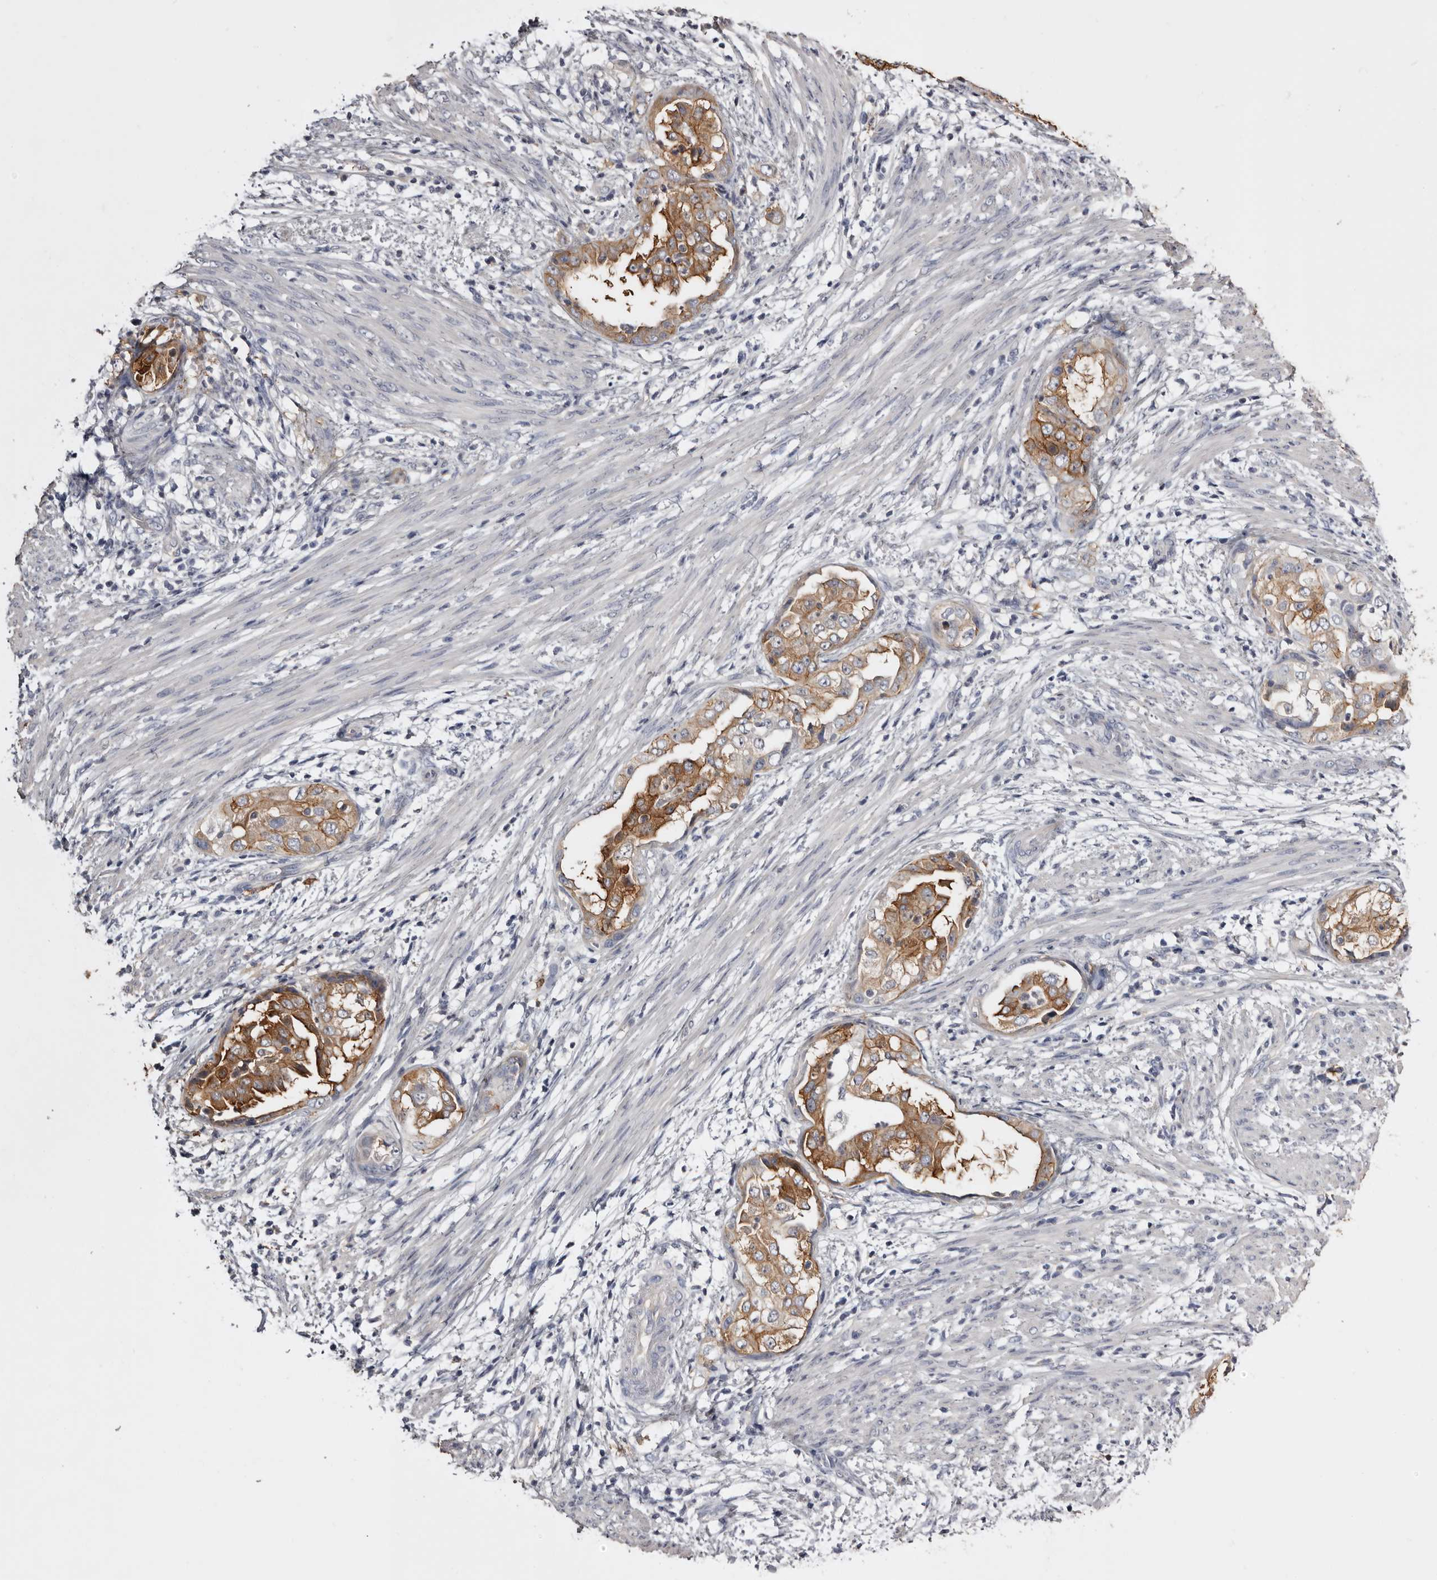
{"staining": {"intensity": "moderate", "quantity": ">75%", "location": "cytoplasmic/membranous"}, "tissue": "endometrial cancer", "cell_type": "Tumor cells", "image_type": "cancer", "snomed": [{"axis": "morphology", "description": "Adenocarcinoma, NOS"}, {"axis": "topography", "description": "Endometrium"}], "caption": "DAB immunohistochemical staining of human adenocarcinoma (endometrial) reveals moderate cytoplasmic/membranous protein positivity in about >75% of tumor cells. Immunohistochemistry (ihc) stains the protein of interest in brown and the nuclei are stained blue.", "gene": "LAD1", "patient": {"sex": "female", "age": 85}}